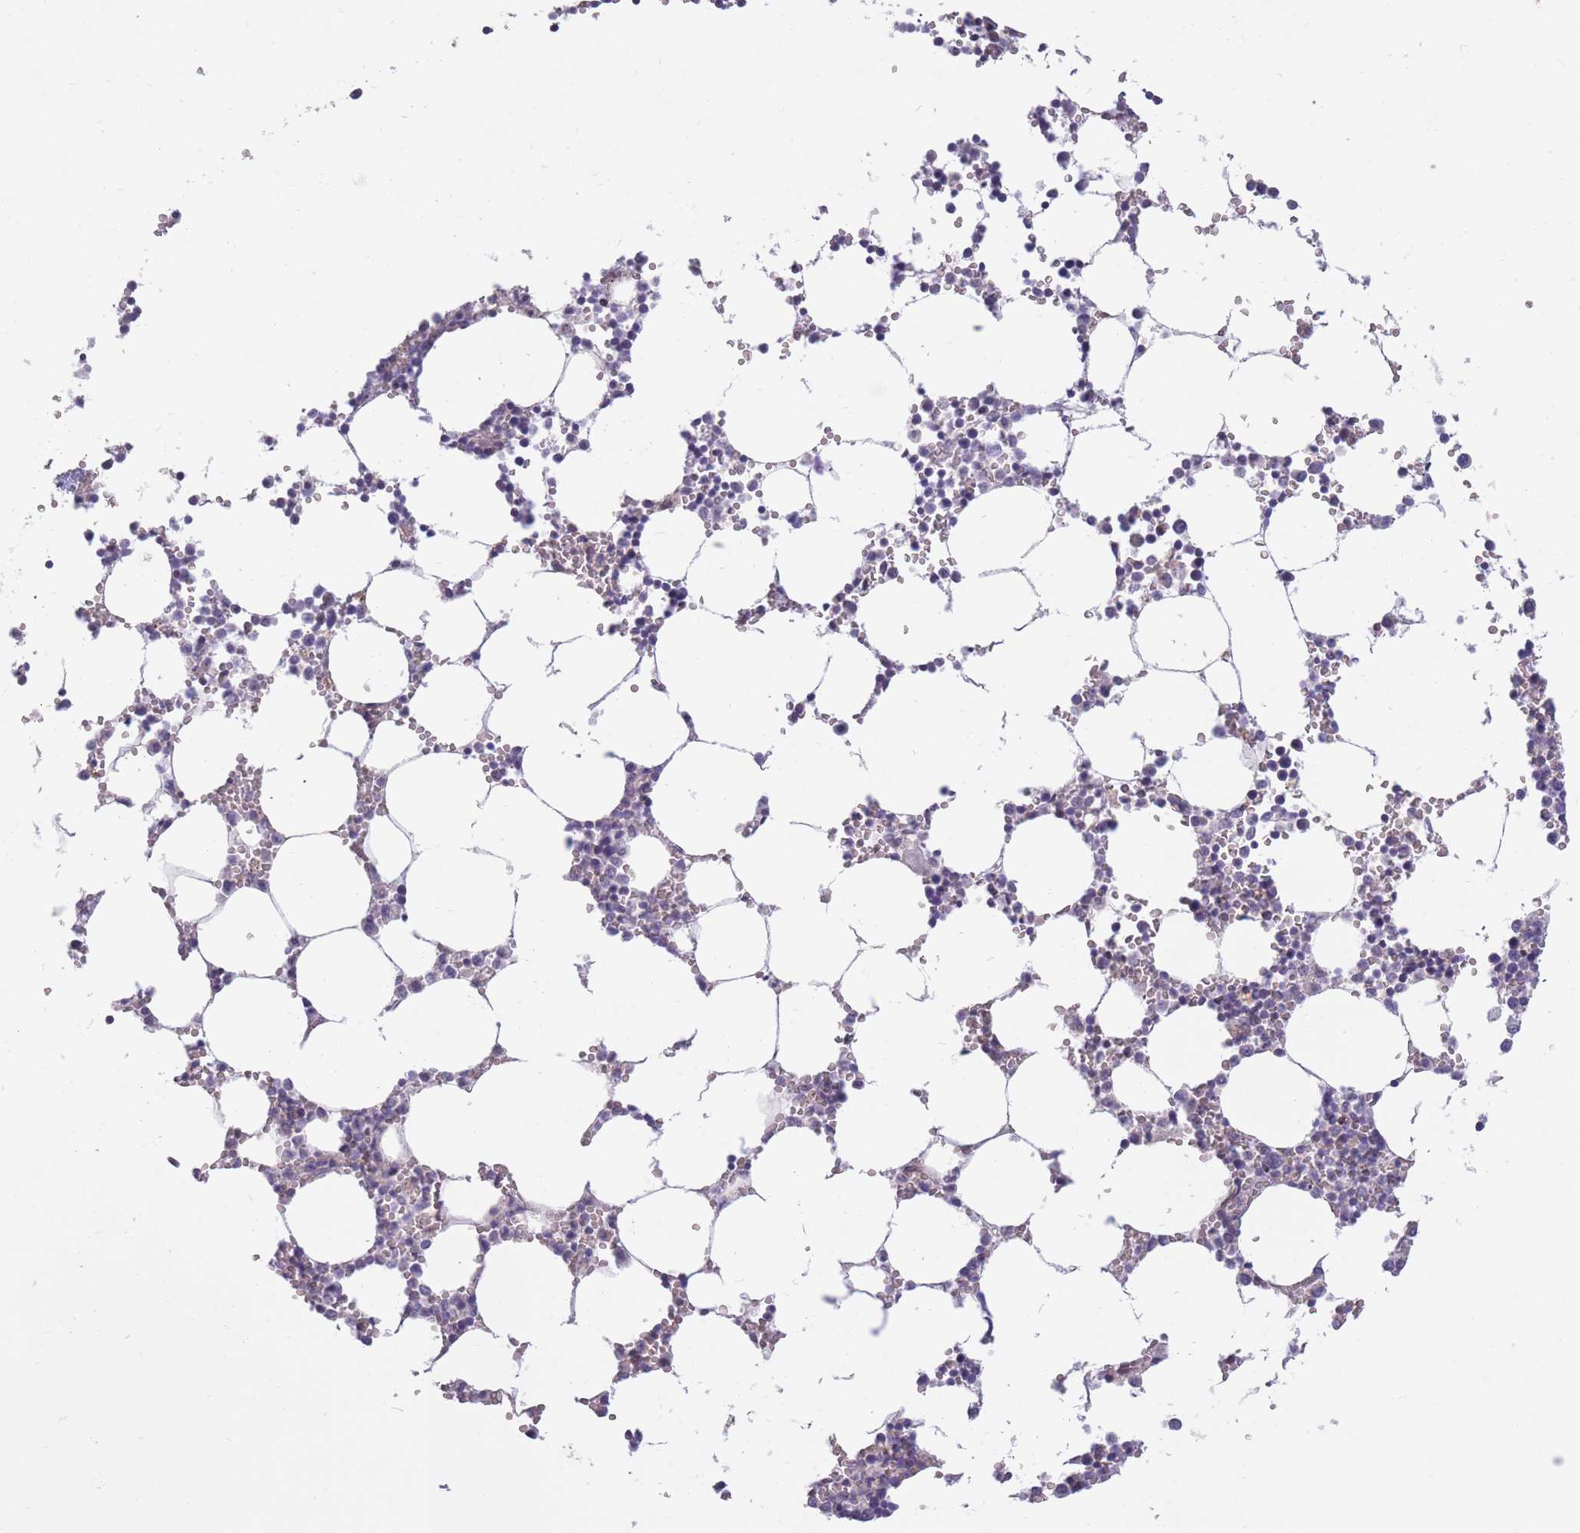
{"staining": {"intensity": "moderate", "quantity": "<25%", "location": "cytoplasmic/membranous"}, "tissue": "bone marrow", "cell_type": "Hematopoietic cells", "image_type": "normal", "snomed": [{"axis": "morphology", "description": "Normal tissue, NOS"}, {"axis": "topography", "description": "Bone marrow"}], "caption": "Hematopoietic cells reveal low levels of moderate cytoplasmic/membranous staining in about <25% of cells in unremarkable bone marrow. (DAB = brown stain, brightfield microscopy at high magnification).", "gene": "CCNQ", "patient": {"sex": "female", "age": 64}}